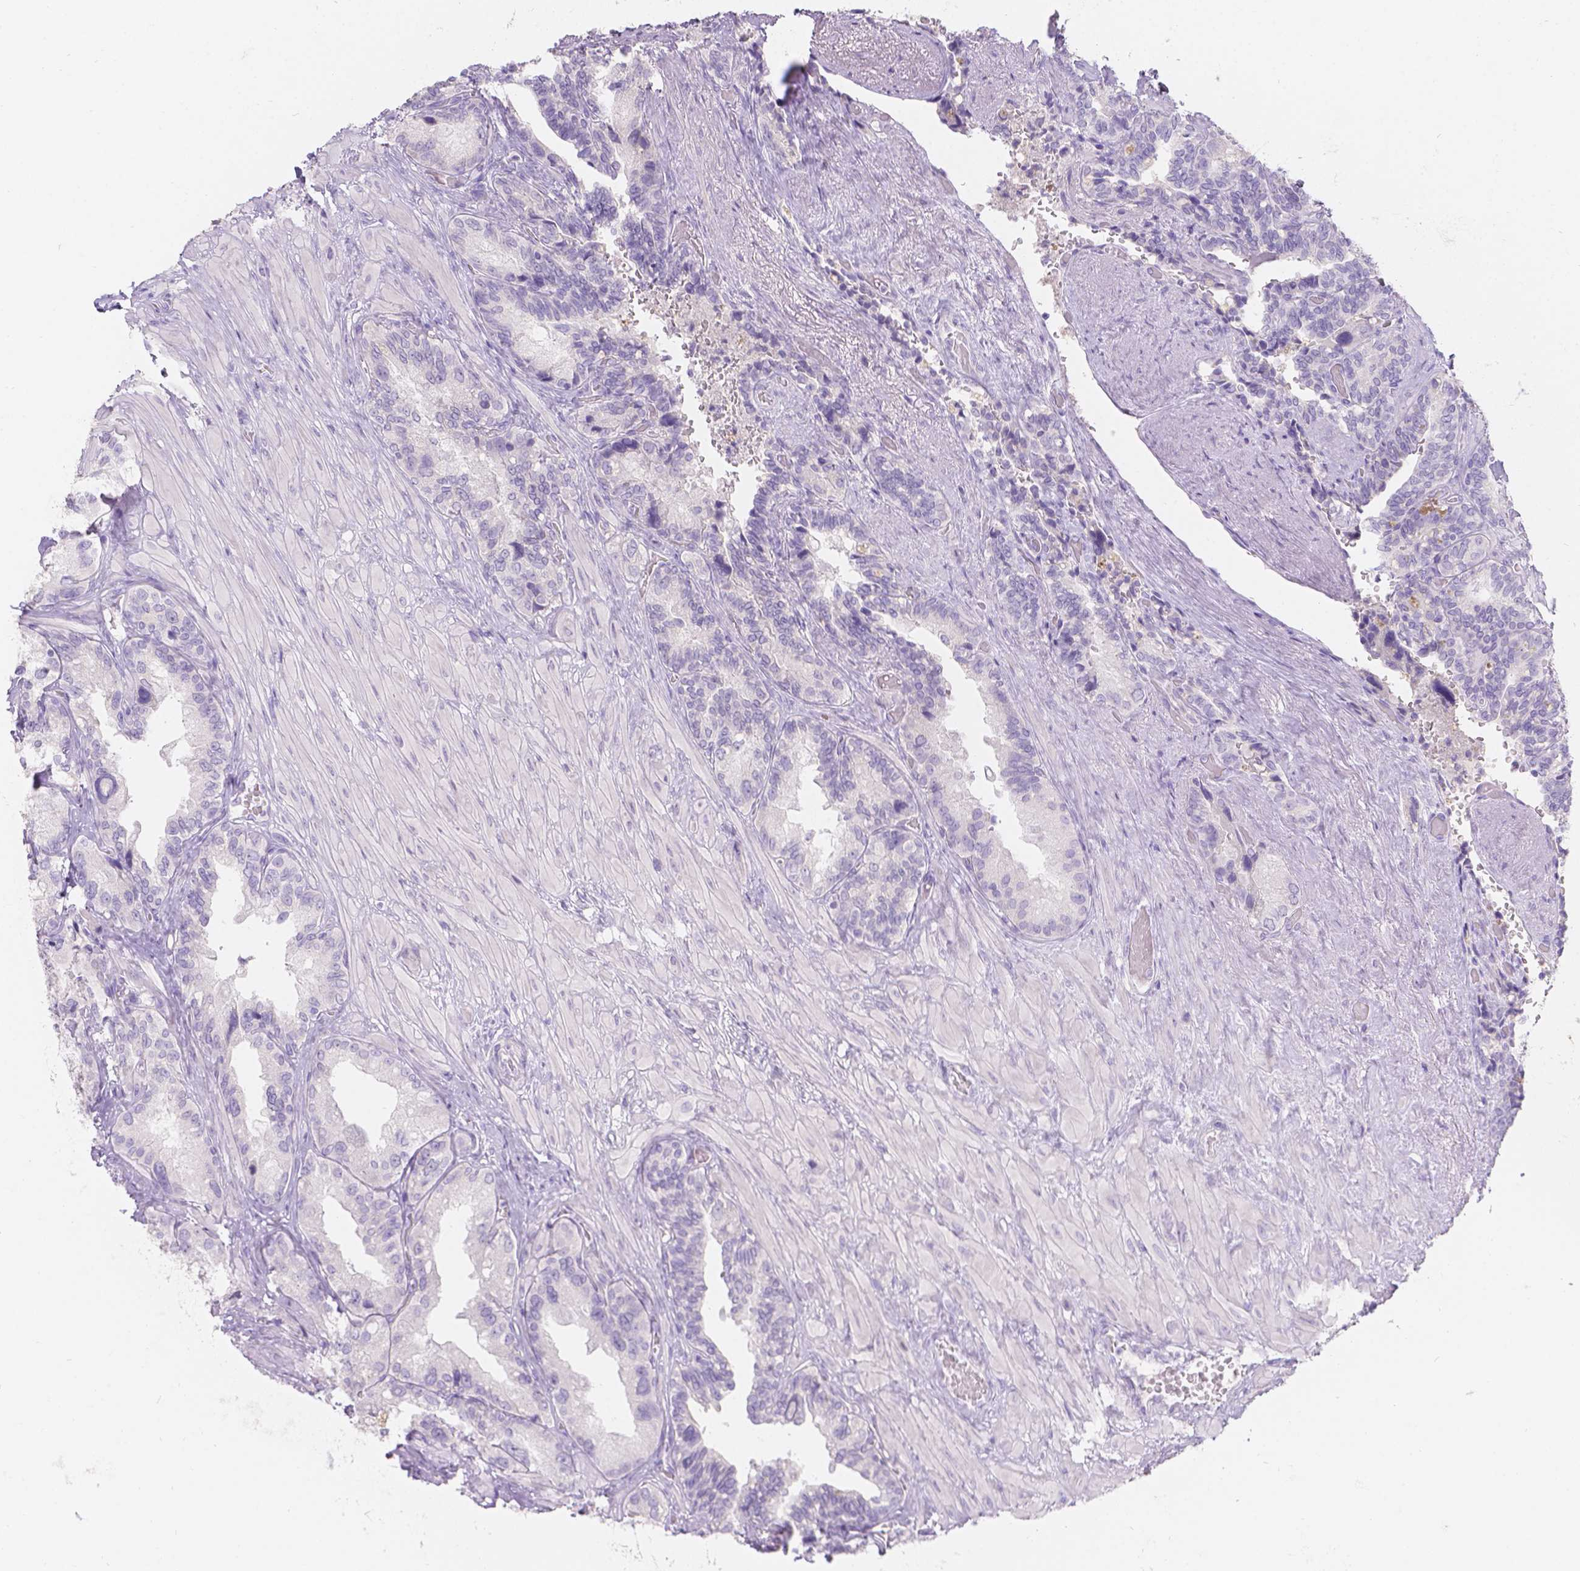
{"staining": {"intensity": "negative", "quantity": "none", "location": "none"}, "tissue": "seminal vesicle", "cell_type": "Glandular cells", "image_type": "normal", "snomed": [{"axis": "morphology", "description": "Normal tissue, NOS"}, {"axis": "topography", "description": "Seminal veicle"}], "caption": "The photomicrograph displays no significant expression in glandular cells of seminal vesicle. (Brightfield microscopy of DAB immunohistochemistry at high magnification).", "gene": "HTN3", "patient": {"sex": "male", "age": 69}}